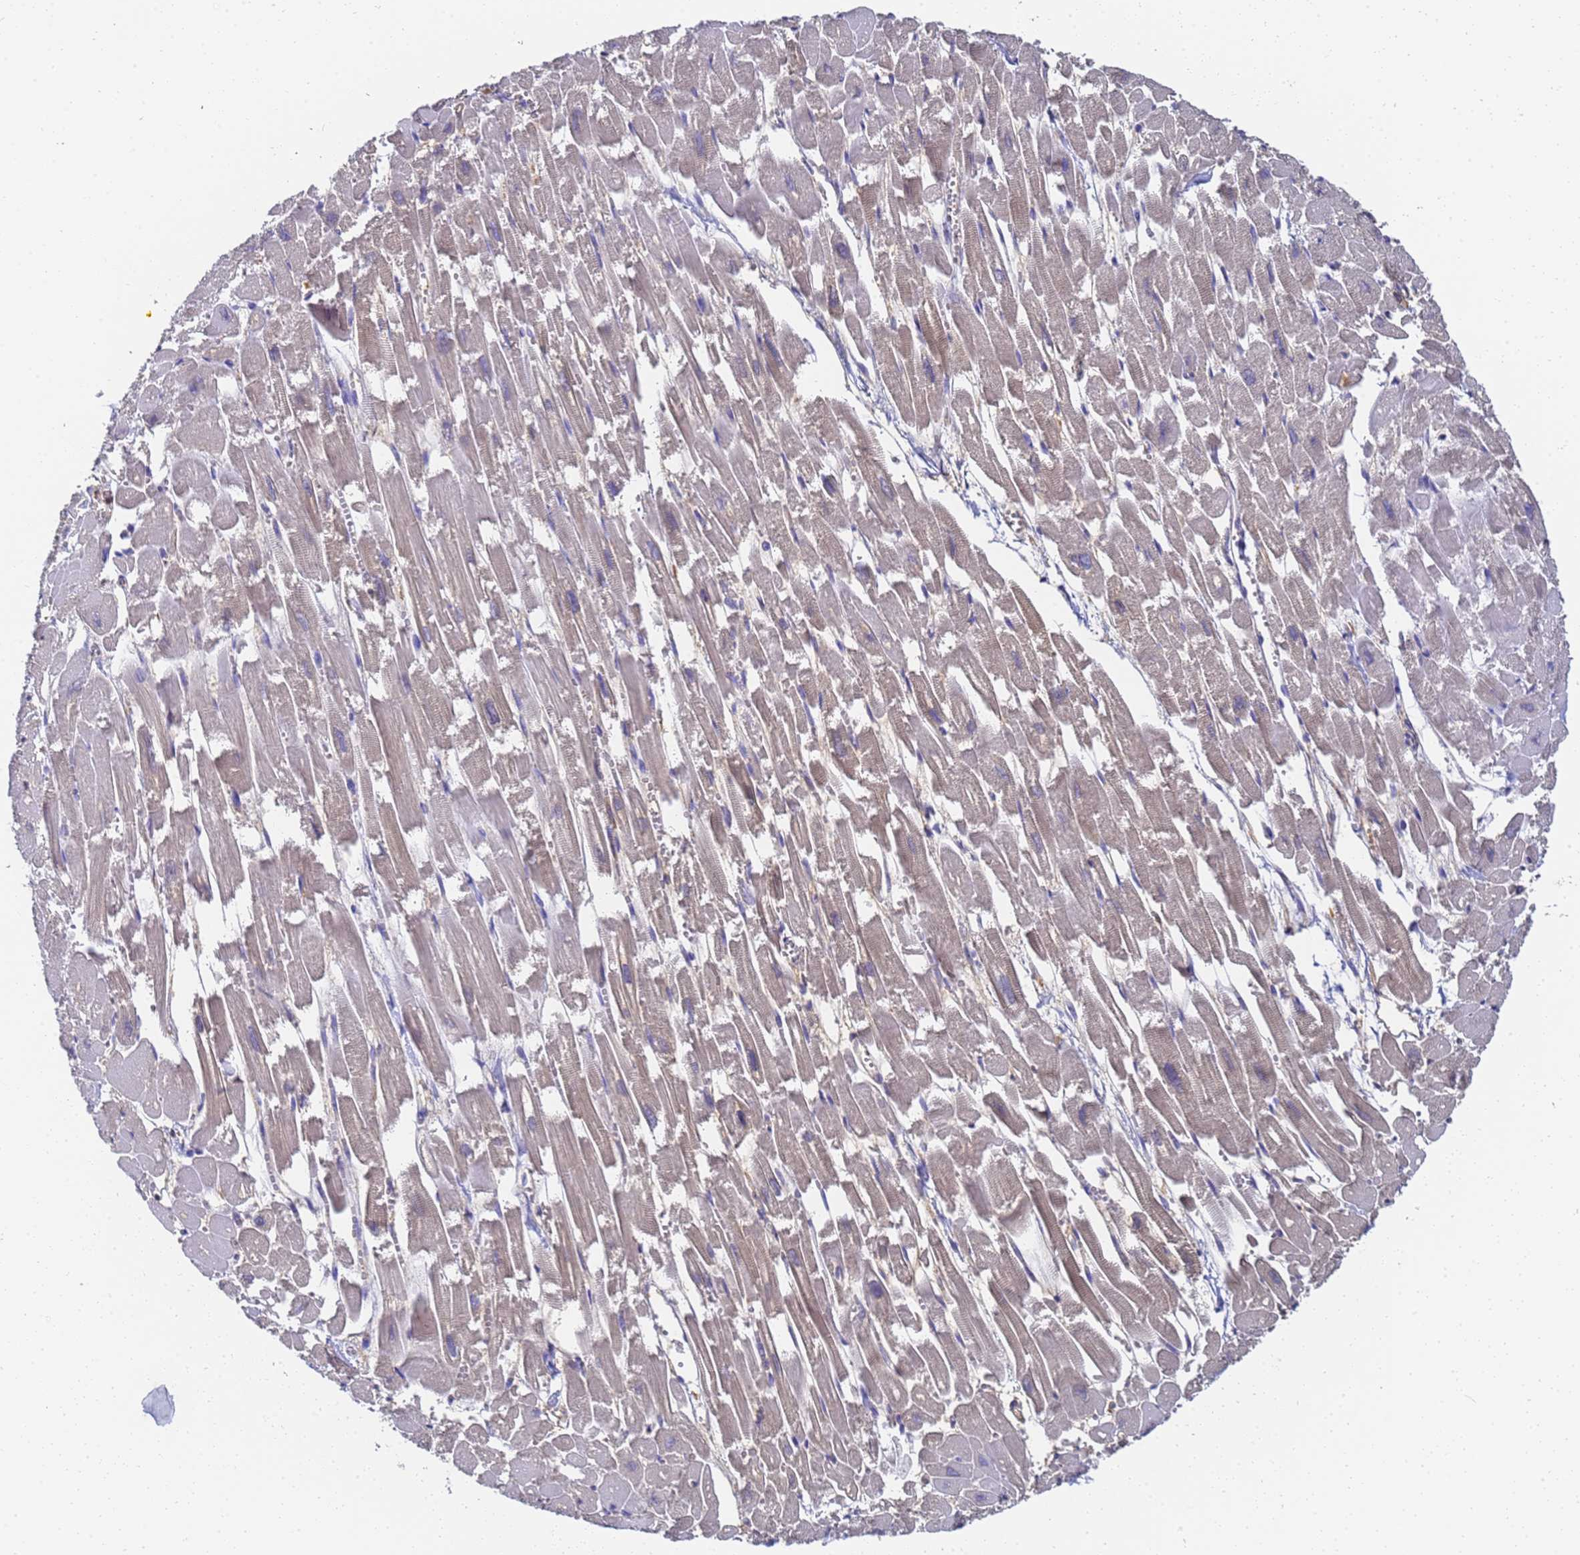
{"staining": {"intensity": "weak", "quantity": "<25%", "location": "cytoplasmic/membranous"}, "tissue": "heart muscle", "cell_type": "Cardiomyocytes", "image_type": "normal", "snomed": [{"axis": "morphology", "description": "Normal tissue, NOS"}, {"axis": "topography", "description": "Heart"}], "caption": "Immunohistochemistry (IHC) of normal heart muscle exhibits no staining in cardiomyocytes.", "gene": "NME1", "patient": {"sex": "male", "age": 54}}